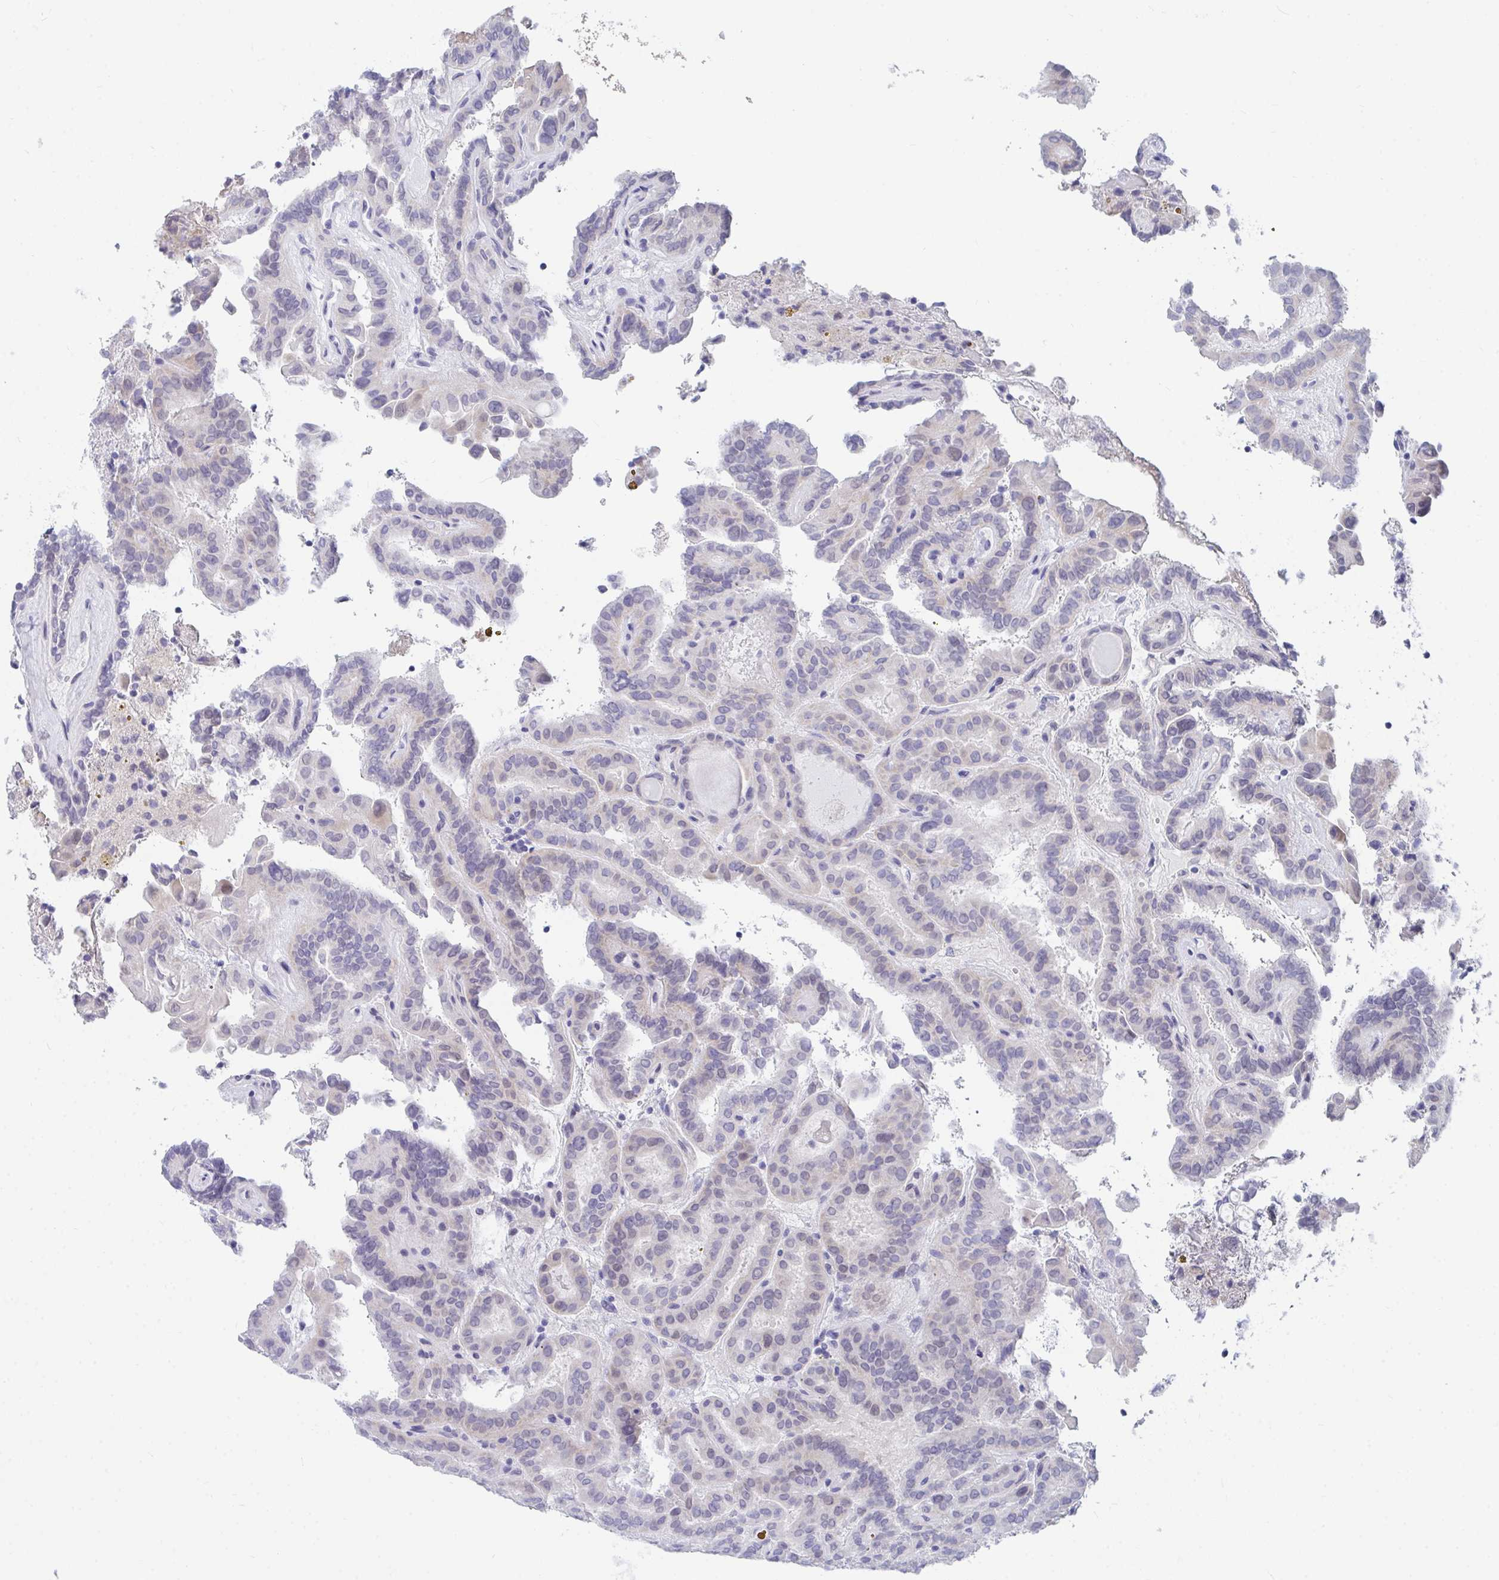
{"staining": {"intensity": "weak", "quantity": "<25%", "location": "nuclear"}, "tissue": "thyroid cancer", "cell_type": "Tumor cells", "image_type": "cancer", "snomed": [{"axis": "morphology", "description": "Papillary adenocarcinoma, NOS"}, {"axis": "topography", "description": "Thyroid gland"}], "caption": "The photomicrograph demonstrates no significant staining in tumor cells of thyroid cancer.", "gene": "DAOA", "patient": {"sex": "female", "age": 46}}